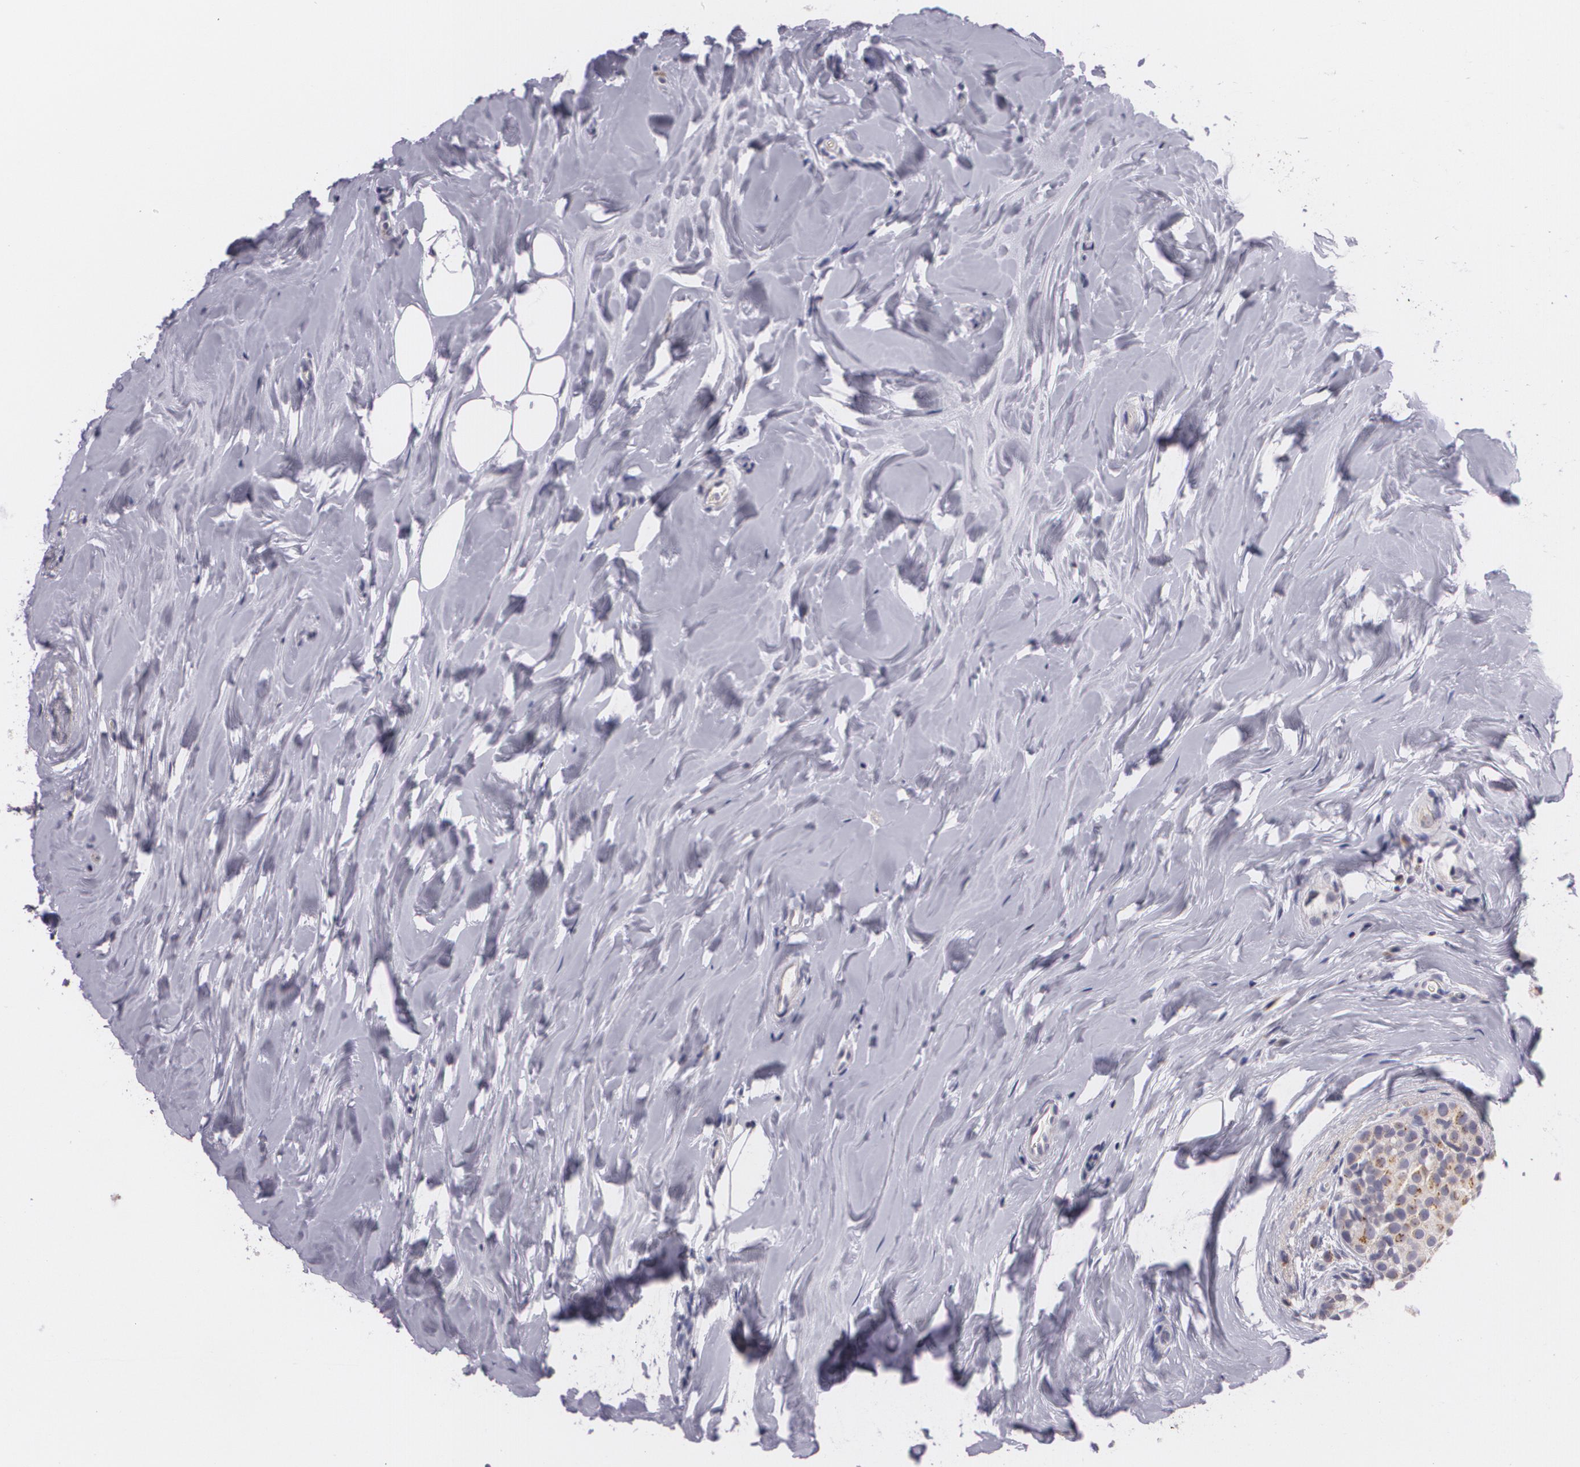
{"staining": {"intensity": "moderate", "quantity": ">75%", "location": "cytoplasmic/membranous"}, "tissue": "breast cancer", "cell_type": "Tumor cells", "image_type": "cancer", "snomed": [{"axis": "morphology", "description": "Lobular carcinoma"}, {"axis": "topography", "description": "Breast"}], "caption": "DAB (3,3'-diaminobenzidine) immunohistochemical staining of breast cancer shows moderate cytoplasmic/membranous protein staining in approximately >75% of tumor cells.", "gene": "CILK1", "patient": {"sex": "female", "age": 64}}